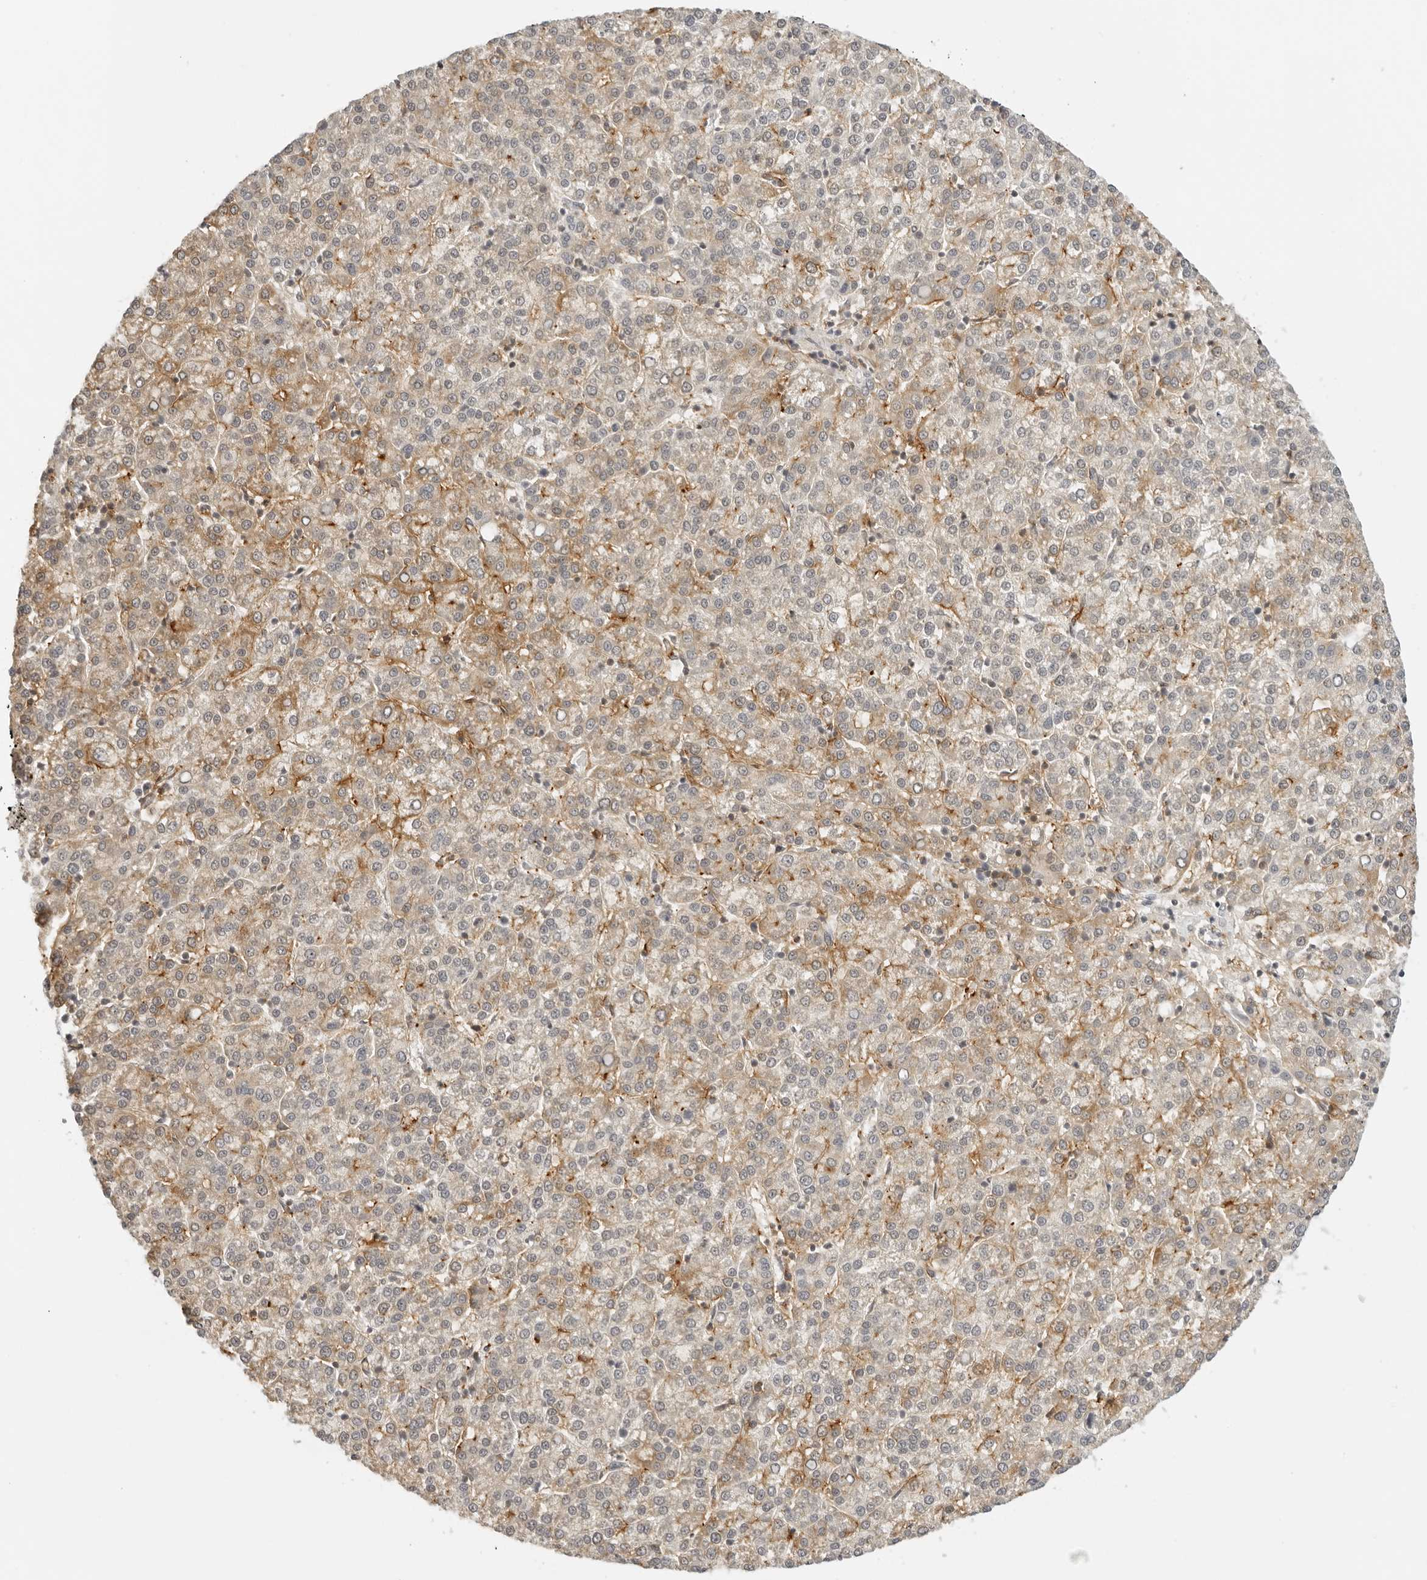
{"staining": {"intensity": "moderate", "quantity": "25%-75%", "location": "cytoplasmic/membranous"}, "tissue": "liver cancer", "cell_type": "Tumor cells", "image_type": "cancer", "snomed": [{"axis": "morphology", "description": "Carcinoma, Hepatocellular, NOS"}, {"axis": "topography", "description": "Liver"}], "caption": "Immunohistochemical staining of hepatocellular carcinoma (liver) exhibits medium levels of moderate cytoplasmic/membranous protein staining in about 25%-75% of tumor cells.", "gene": "OSCP1", "patient": {"sex": "female", "age": 58}}